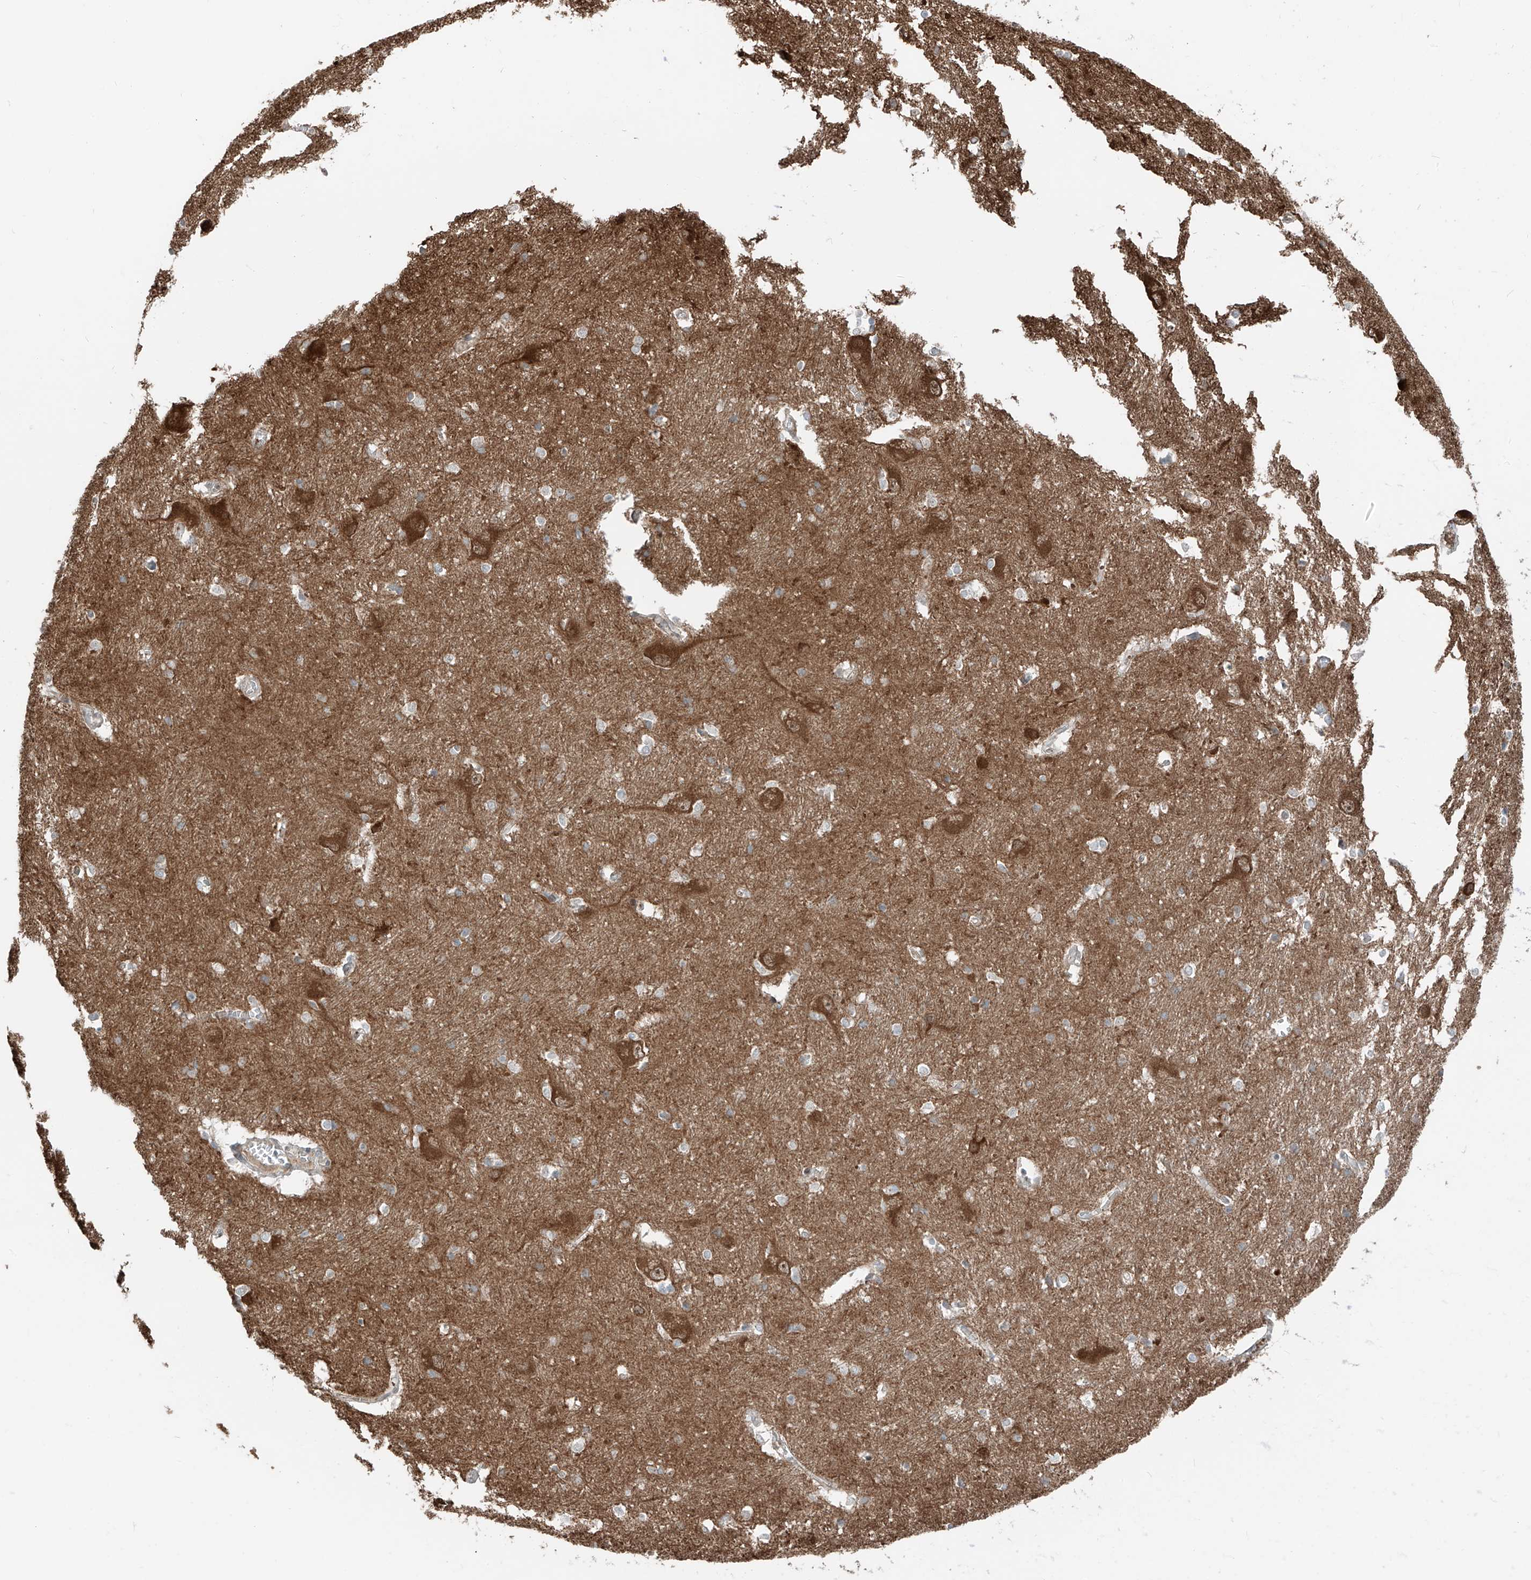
{"staining": {"intensity": "moderate", "quantity": "<25%", "location": "nuclear"}, "tissue": "caudate", "cell_type": "Glial cells", "image_type": "normal", "snomed": [{"axis": "morphology", "description": "Normal tissue, NOS"}, {"axis": "topography", "description": "Lateral ventricle wall"}], "caption": "Glial cells display low levels of moderate nuclear staining in about <25% of cells in unremarkable human caudate. Nuclei are stained in blue.", "gene": "USP48", "patient": {"sex": "male", "age": 37}}